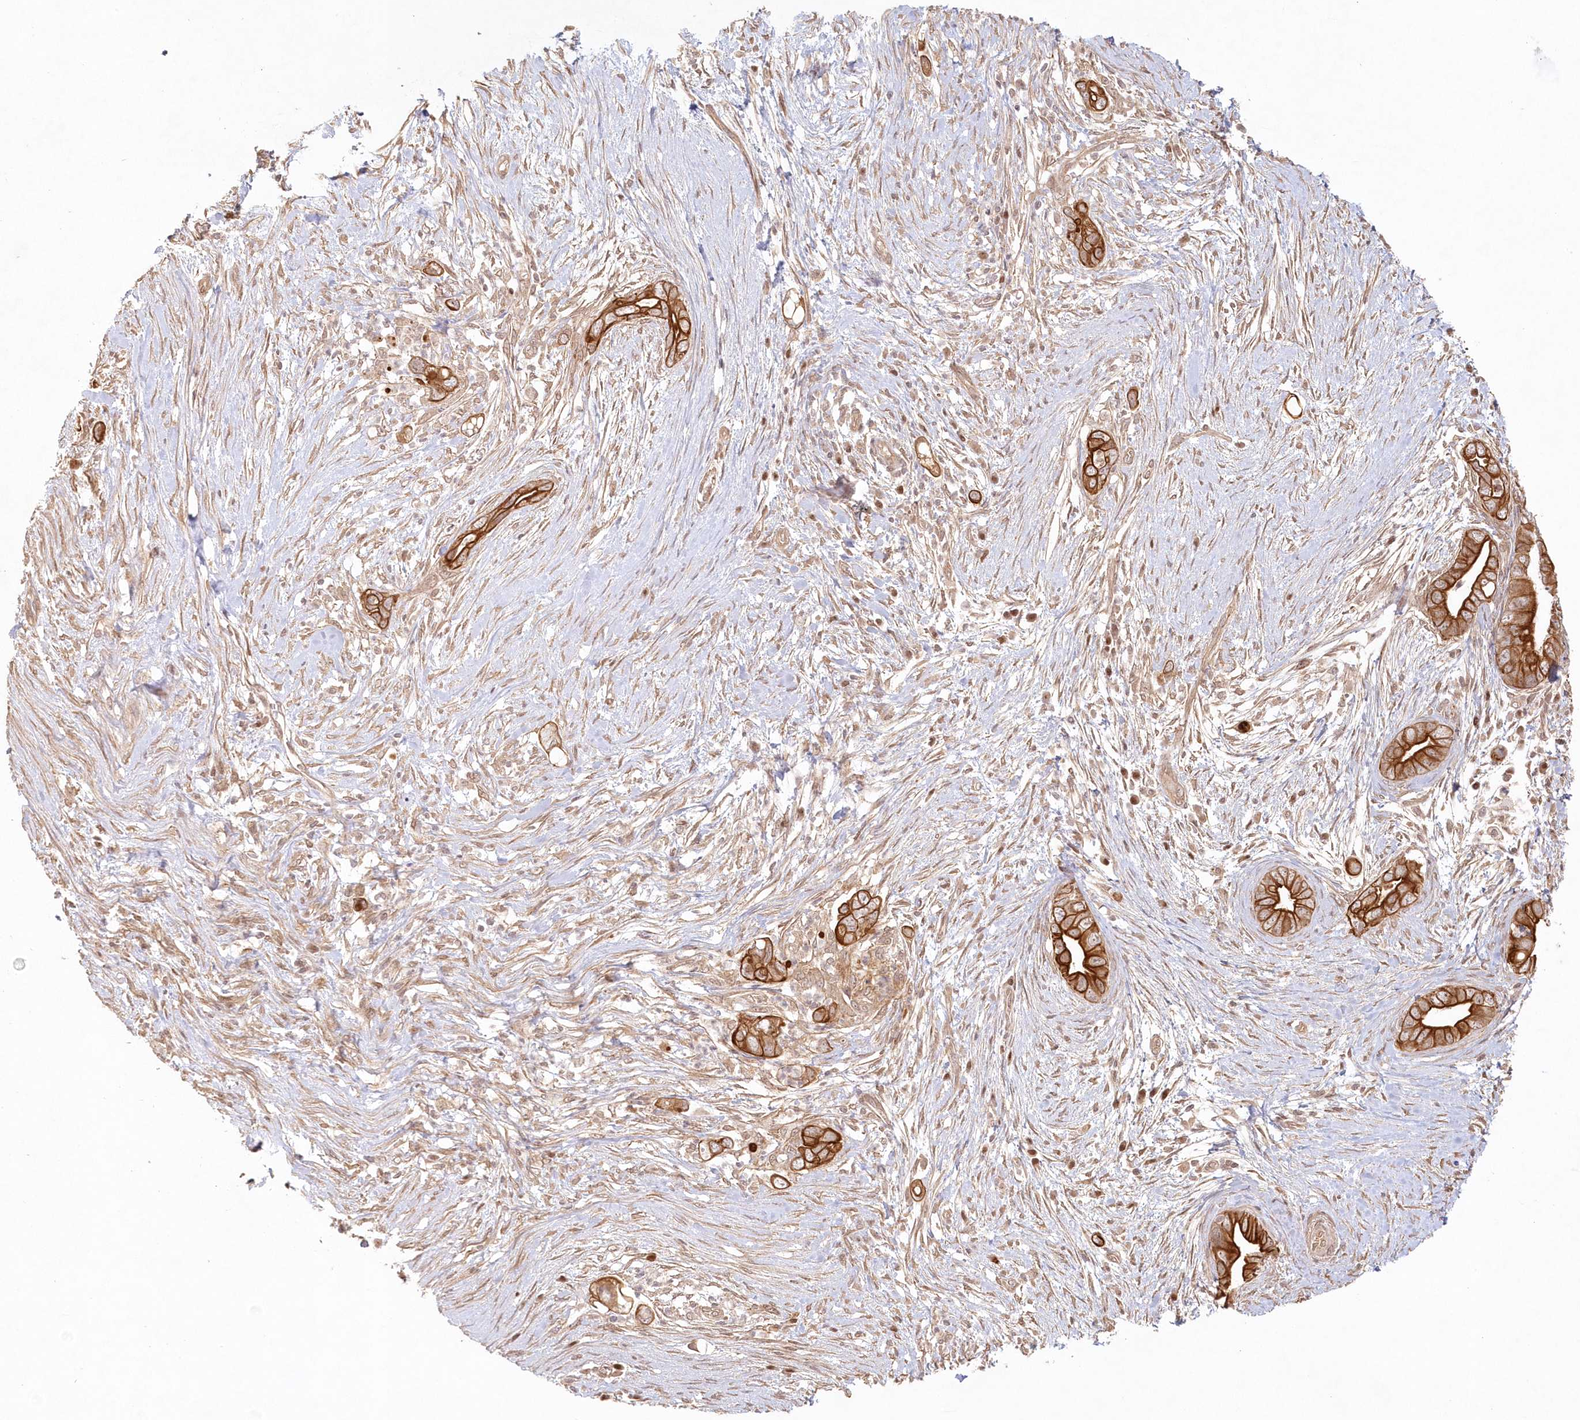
{"staining": {"intensity": "strong", "quantity": ">75%", "location": "cytoplasmic/membranous"}, "tissue": "pancreatic cancer", "cell_type": "Tumor cells", "image_type": "cancer", "snomed": [{"axis": "morphology", "description": "Adenocarcinoma, NOS"}, {"axis": "topography", "description": "Pancreas"}], "caption": "This is a photomicrograph of immunohistochemistry (IHC) staining of pancreatic cancer, which shows strong positivity in the cytoplasmic/membranous of tumor cells.", "gene": "KIAA0232", "patient": {"sex": "male", "age": 75}}